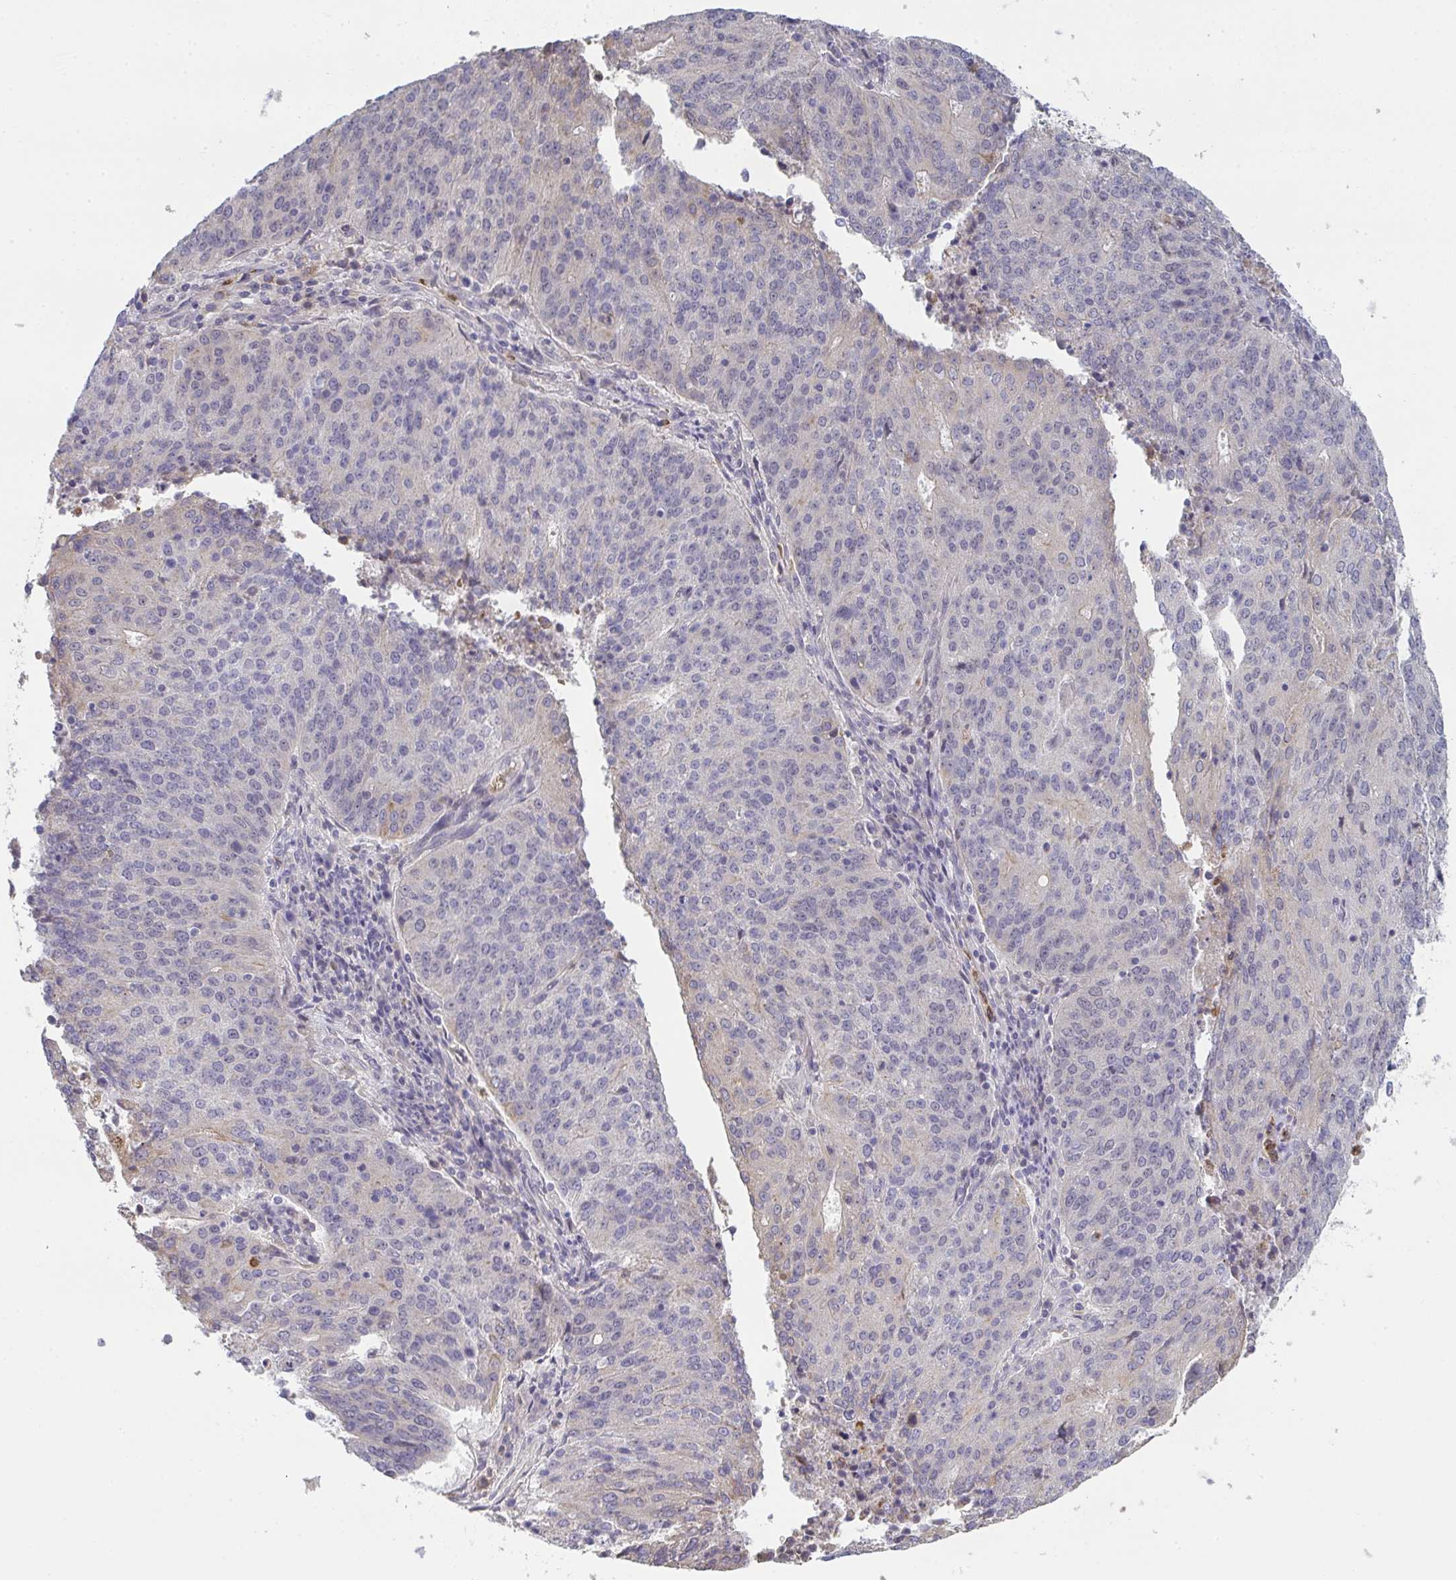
{"staining": {"intensity": "negative", "quantity": "none", "location": "none"}, "tissue": "endometrial cancer", "cell_type": "Tumor cells", "image_type": "cancer", "snomed": [{"axis": "morphology", "description": "Adenocarcinoma, NOS"}, {"axis": "topography", "description": "Endometrium"}], "caption": "Endometrial adenocarcinoma stained for a protein using IHC reveals no staining tumor cells.", "gene": "RIOK1", "patient": {"sex": "female", "age": 82}}